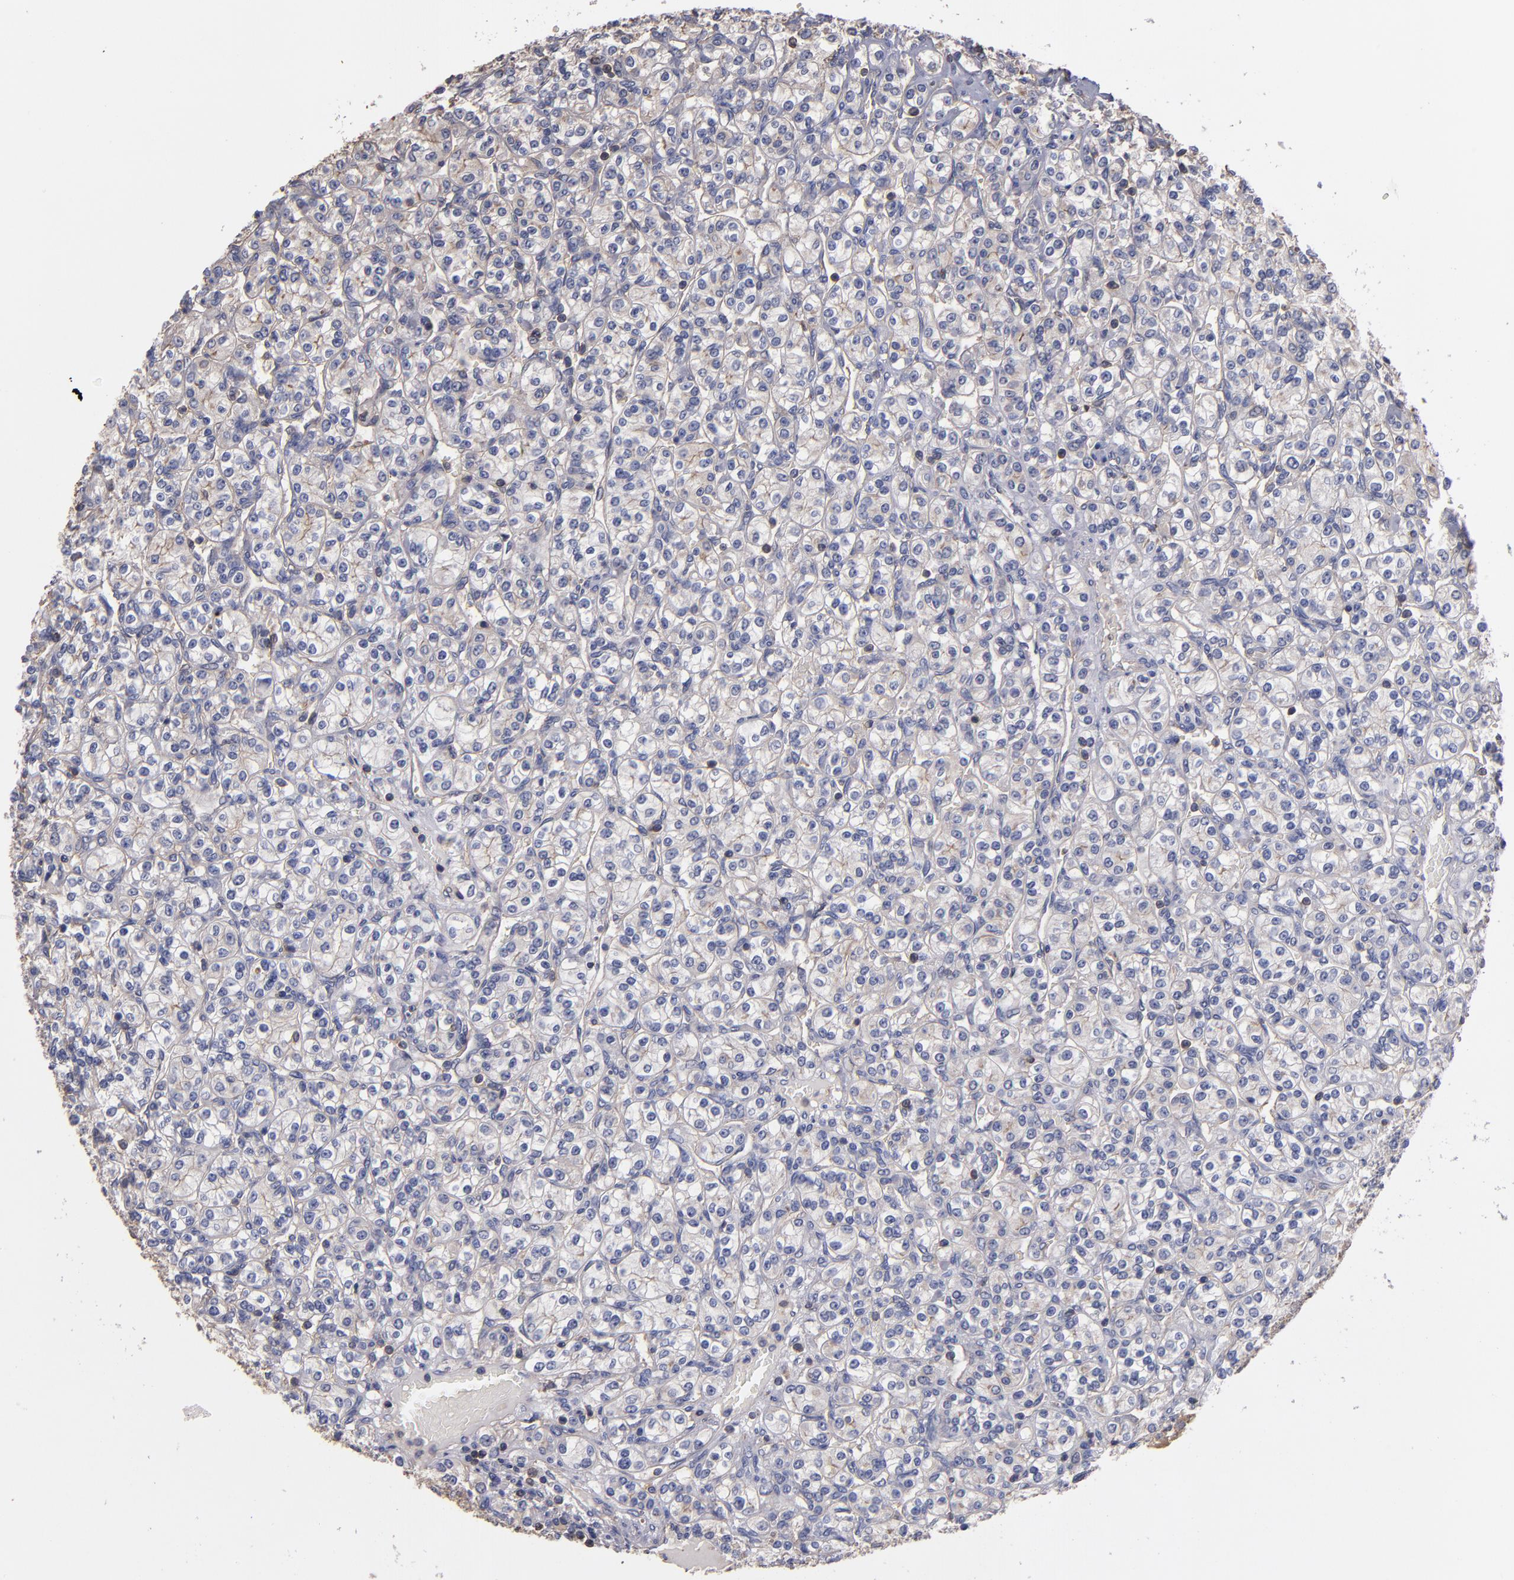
{"staining": {"intensity": "negative", "quantity": "none", "location": "none"}, "tissue": "renal cancer", "cell_type": "Tumor cells", "image_type": "cancer", "snomed": [{"axis": "morphology", "description": "Adenocarcinoma, NOS"}, {"axis": "topography", "description": "Kidney"}], "caption": "Immunohistochemistry (IHC) of human renal cancer (adenocarcinoma) exhibits no staining in tumor cells.", "gene": "ESYT2", "patient": {"sex": "male", "age": 77}}